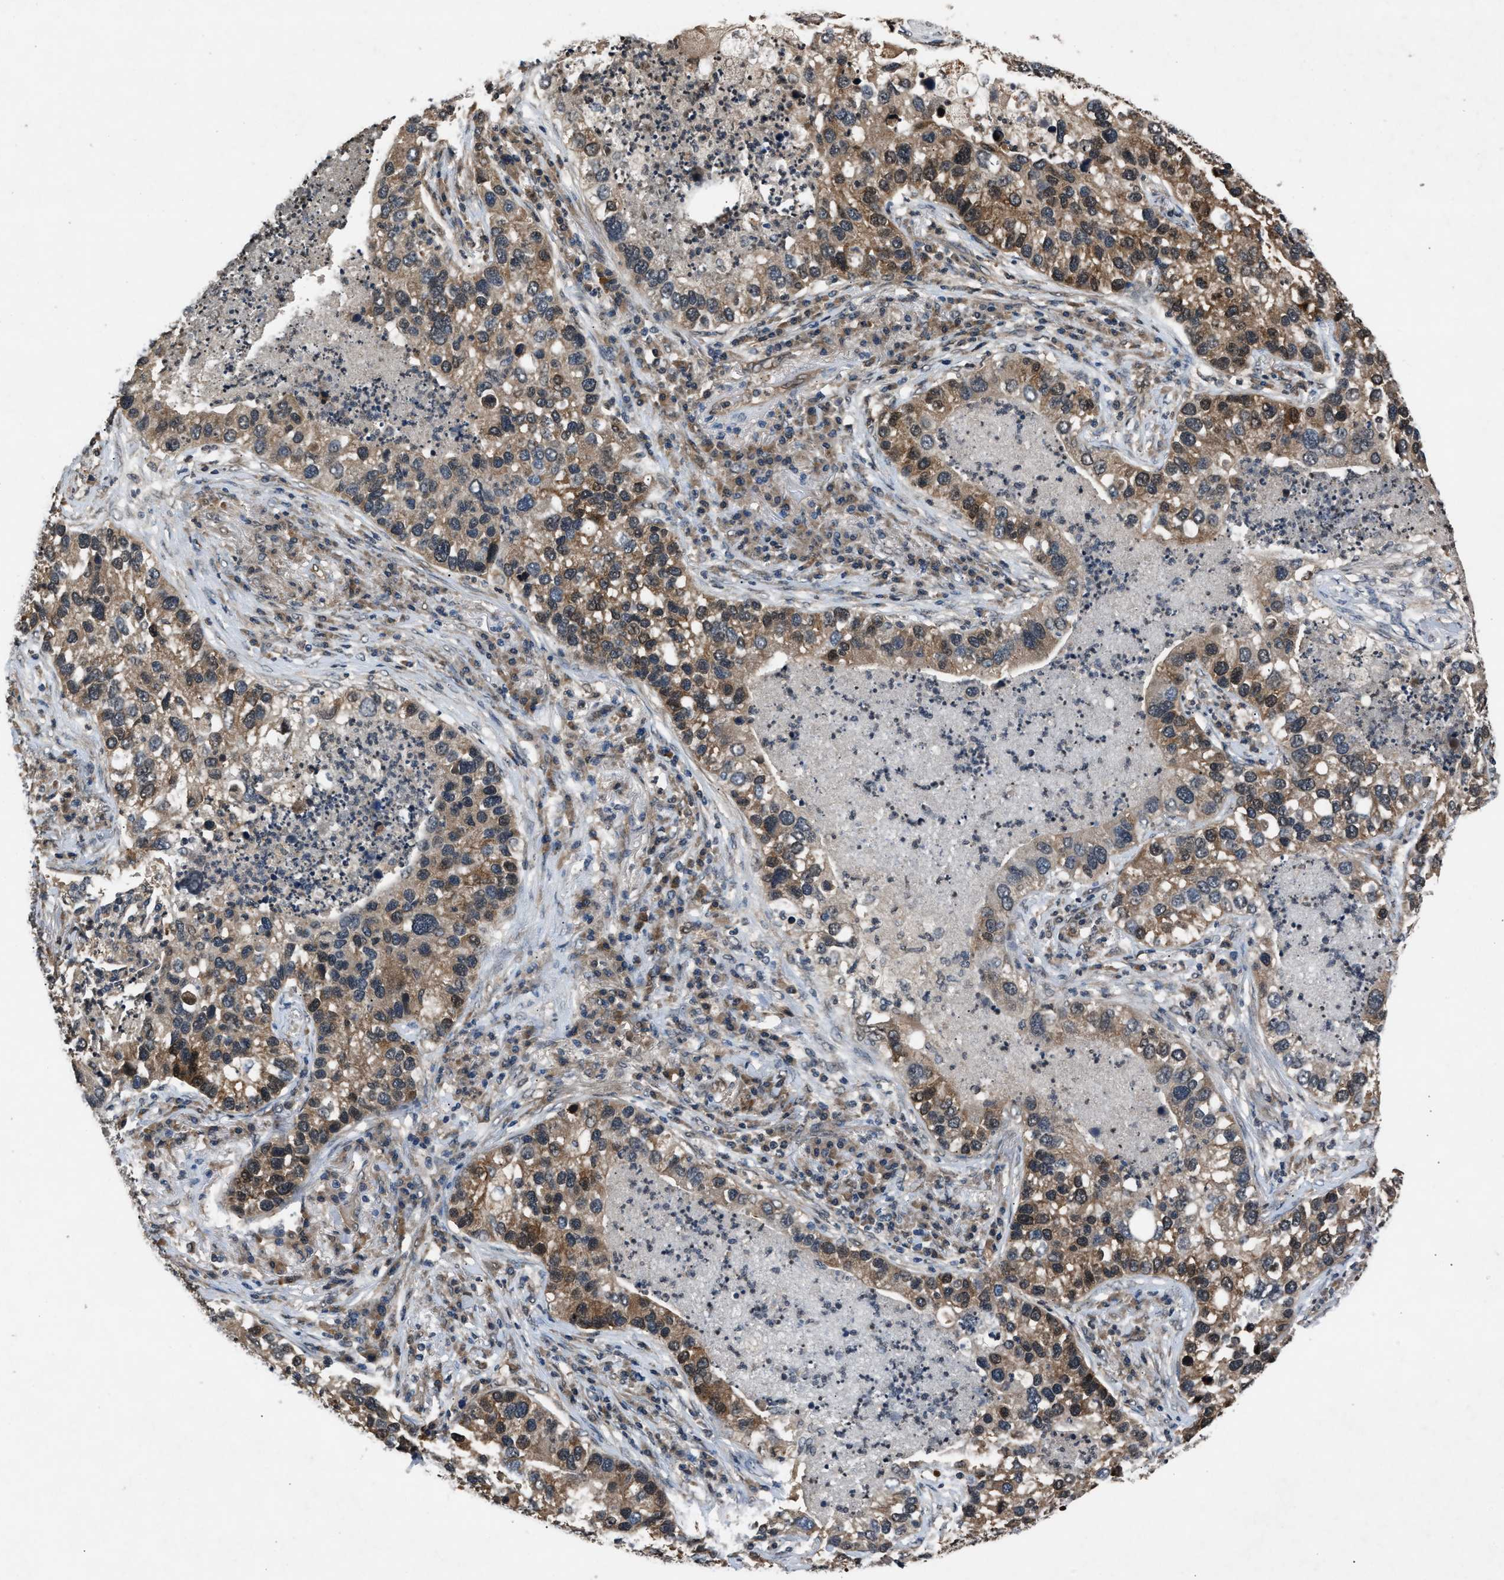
{"staining": {"intensity": "weak", "quantity": "25%-75%", "location": "cytoplasmic/membranous,nuclear"}, "tissue": "lung cancer", "cell_type": "Tumor cells", "image_type": "cancer", "snomed": [{"axis": "morphology", "description": "Normal tissue, NOS"}, {"axis": "morphology", "description": "Adenocarcinoma, NOS"}, {"axis": "topography", "description": "Bronchus"}, {"axis": "topography", "description": "Lung"}], "caption": "Tumor cells exhibit weak cytoplasmic/membranous and nuclear staining in about 25%-75% of cells in lung cancer (adenocarcinoma).", "gene": "TP53I3", "patient": {"sex": "male", "age": 54}}